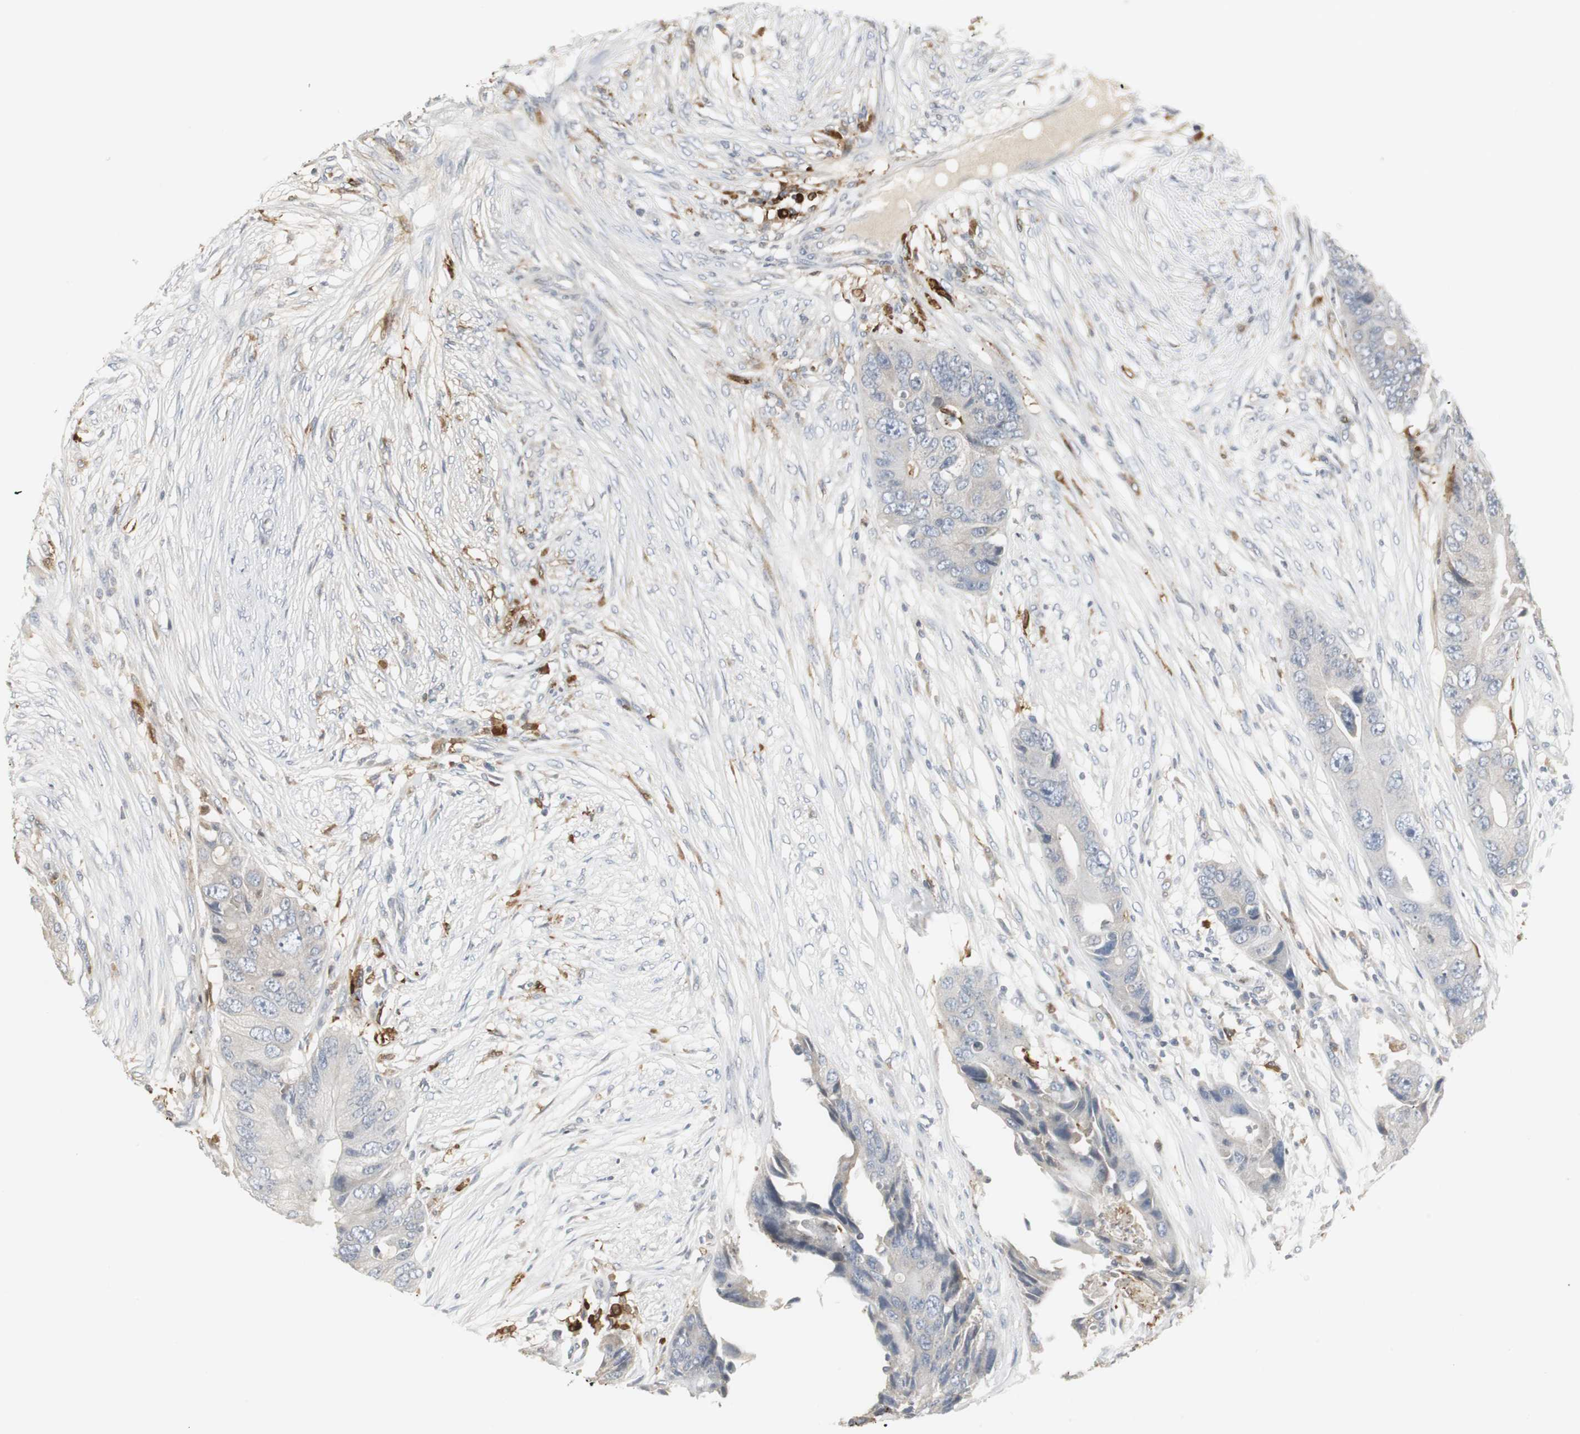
{"staining": {"intensity": "negative", "quantity": "none", "location": "none"}, "tissue": "colorectal cancer", "cell_type": "Tumor cells", "image_type": "cancer", "snomed": [{"axis": "morphology", "description": "Adenocarcinoma, NOS"}, {"axis": "topography", "description": "Colon"}], "caption": "This histopathology image is of colorectal cancer stained with immunohistochemistry to label a protein in brown with the nuclei are counter-stained blue. There is no positivity in tumor cells.", "gene": "PI15", "patient": {"sex": "male", "age": 71}}